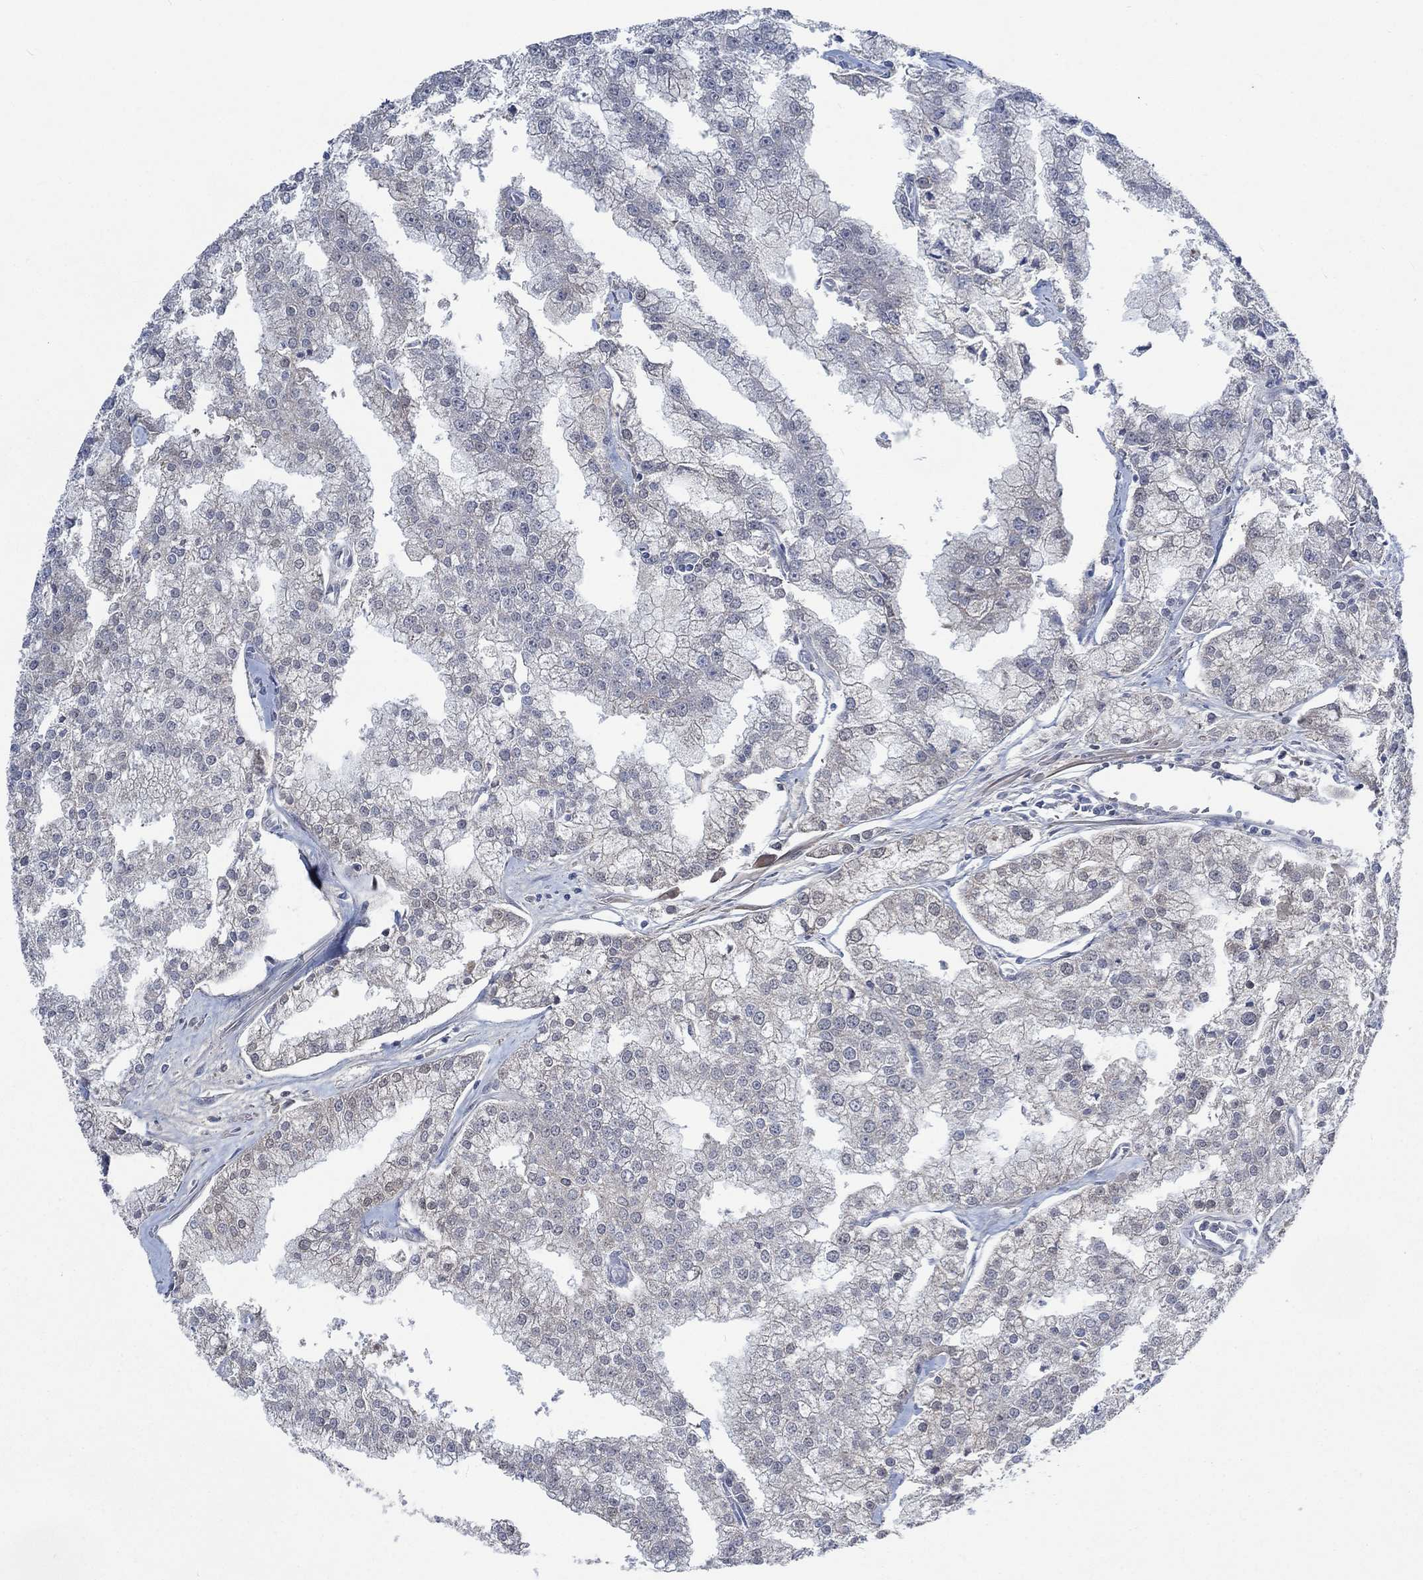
{"staining": {"intensity": "negative", "quantity": "none", "location": "none"}, "tissue": "prostate cancer", "cell_type": "Tumor cells", "image_type": "cancer", "snomed": [{"axis": "morphology", "description": "Adenocarcinoma, NOS"}, {"axis": "topography", "description": "Prostate"}], "caption": "Prostate cancer (adenocarcinoma) was stained to show a protein in brown. There is no significant staining in tumor cells.", "gene": "OBSCN", "patient": {"sex": "male", "age": 70}}